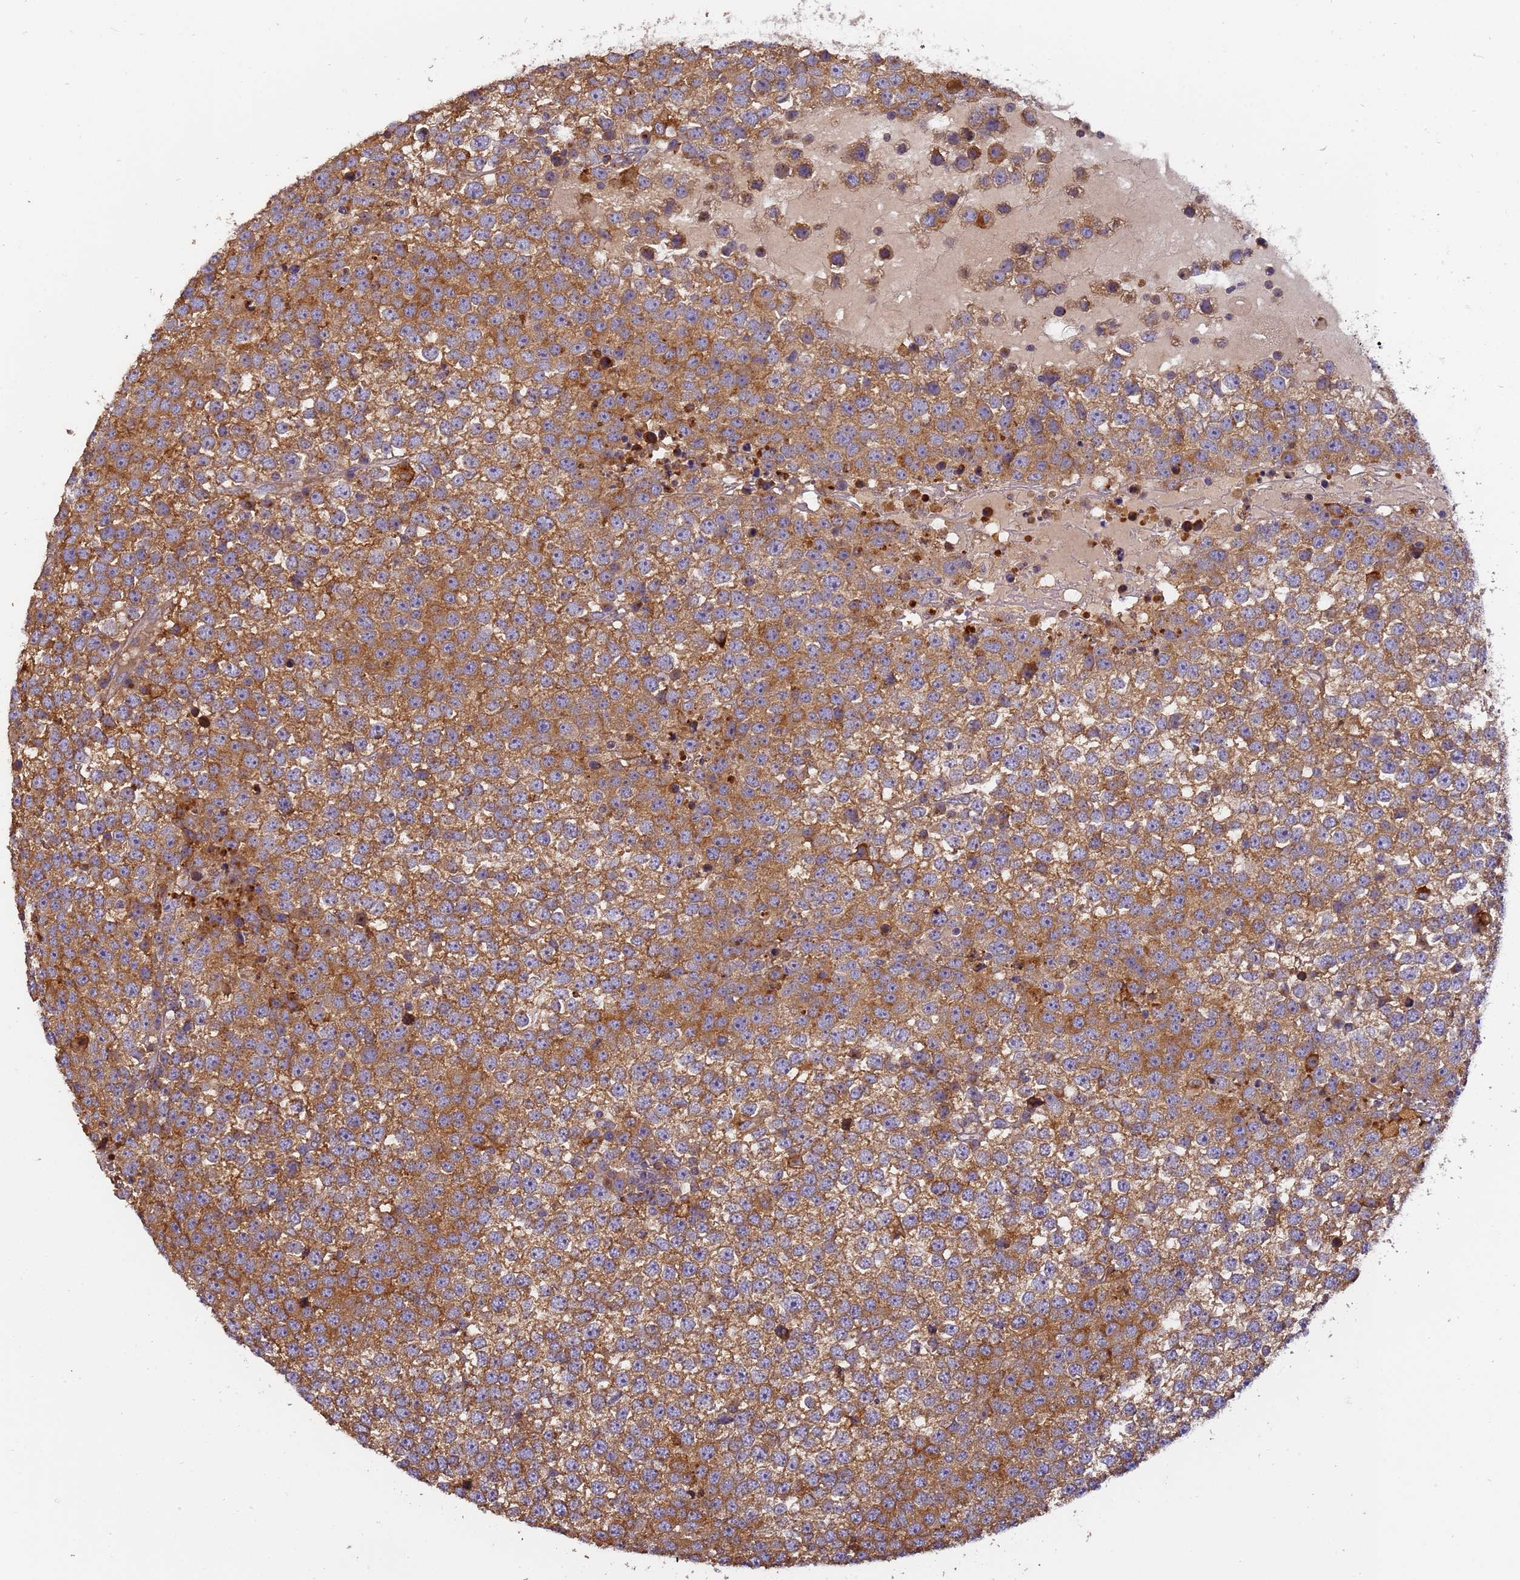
{"staining": {"intensity": "moderate", "quantity": ">75%", "location": "cytoplasmic/membranous"}, "tissue": "testis cancer", "cell_type": "Tumor cells", "image_type": "cancer", "snomed": [{"axis": "morphology", "description": "Seminoma, NOS"}, {"axis": "topography", "description": "Testis"}], "caption": "IHC of human testis cancer (seminoma) demonstrates medium levels of moderate cytoplasmic/membranous positivity in about >75% of tumor cells.", "gene": "M6PR", "patient": {"sex": "male", "age": 65}}